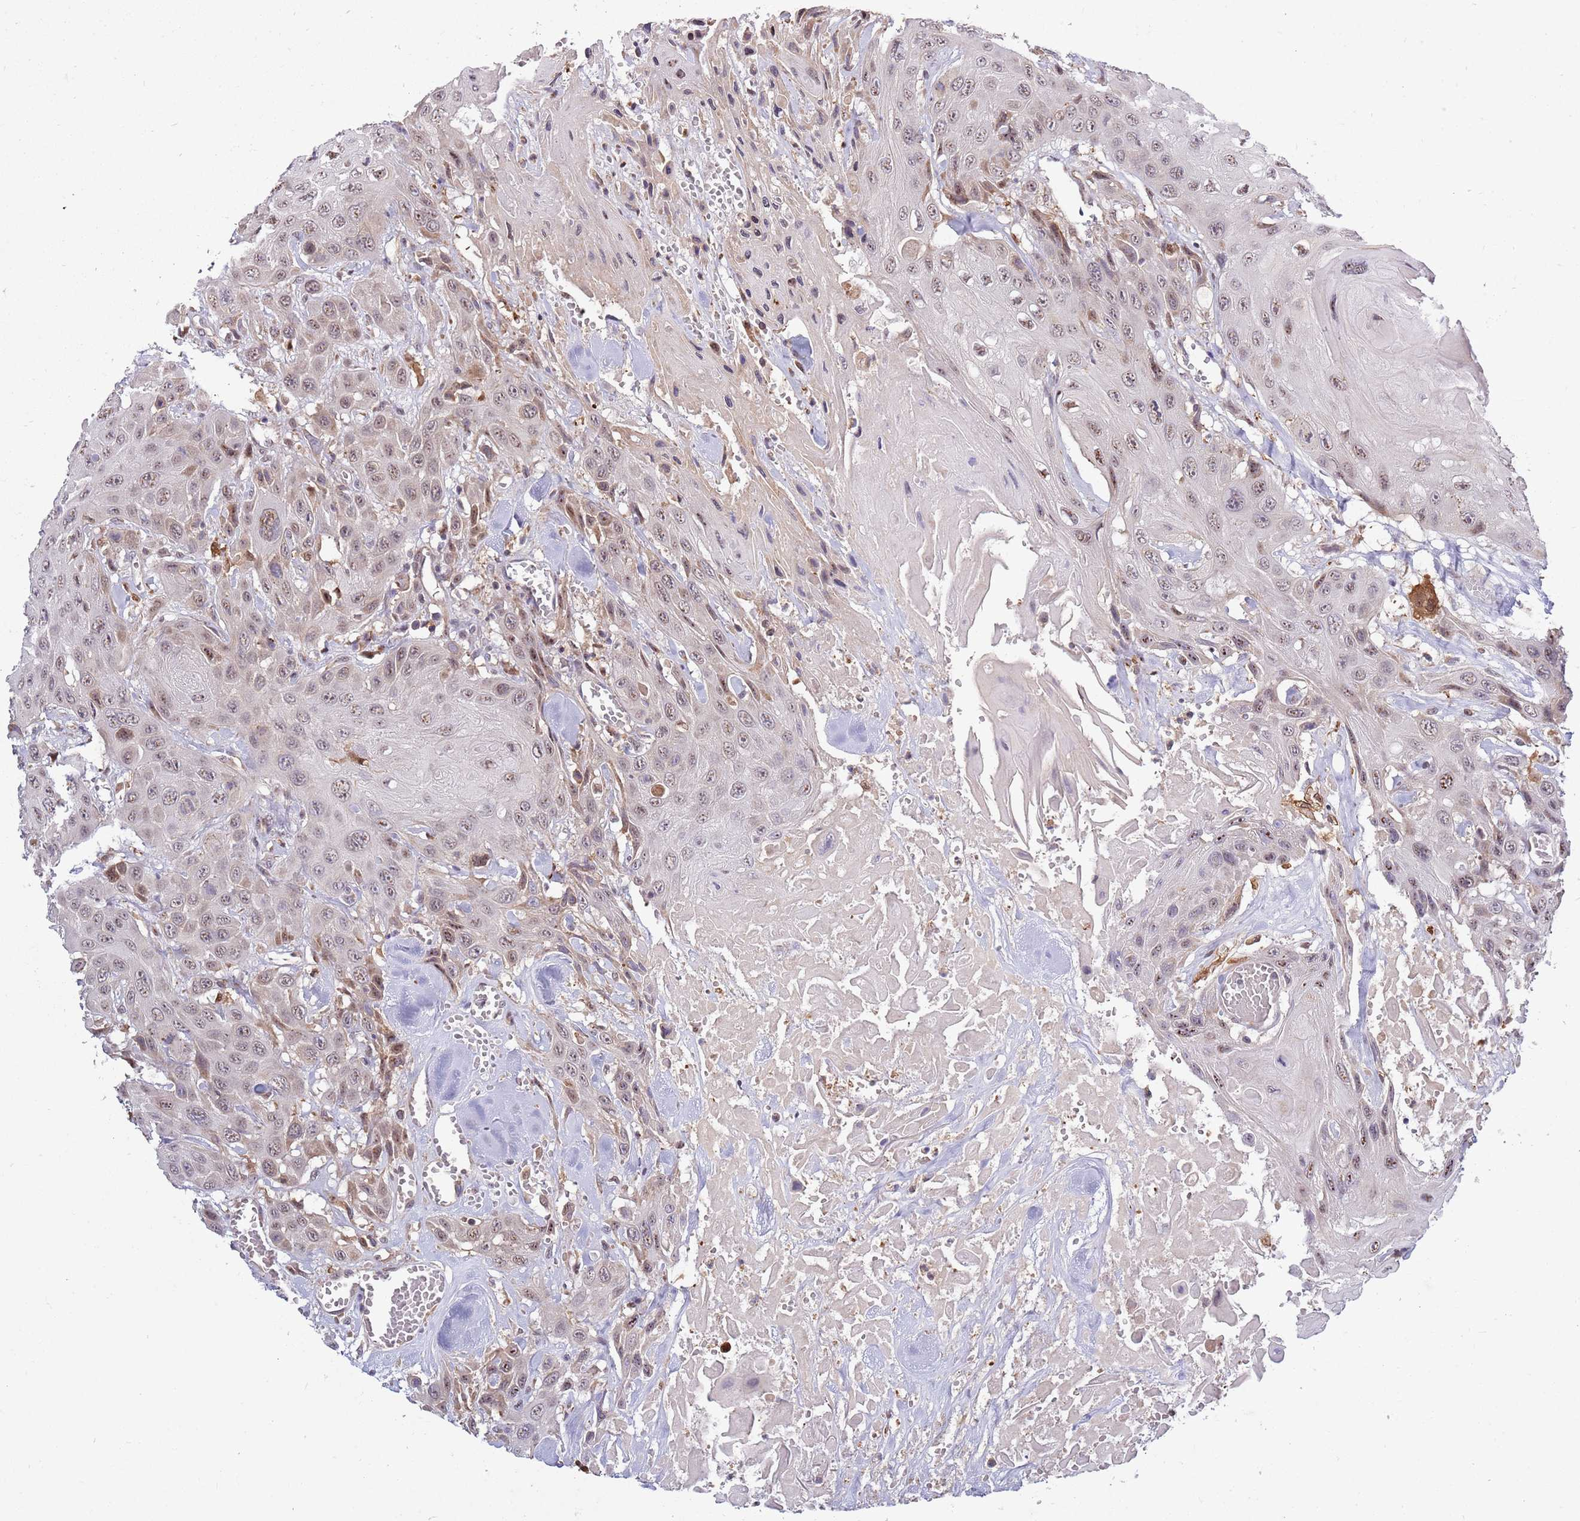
{"staining": {"intensity": "weak", "quantity": ">75%", "location": "nuclear"}, "tissue": "head and neck cancer", "cell_type": "Tumor cells", "image_type": "cancer", "snomed": [{"axis": "morphology", "description": "Squamous cell carcinoma, NOS"}, {"axis": "topography", "description": "Head-Neck"}], "caption": "Immunohistochemical staining of human head and neck cancer (squamous cell carcinoma) displays low levels of weak nuclear protein expression in about >75% of tumor cells. (DAB IHC with brightfield microscopy, high magnification).", "gene": "CCNJL", "patient": {"sex": "male", "age": 81}}